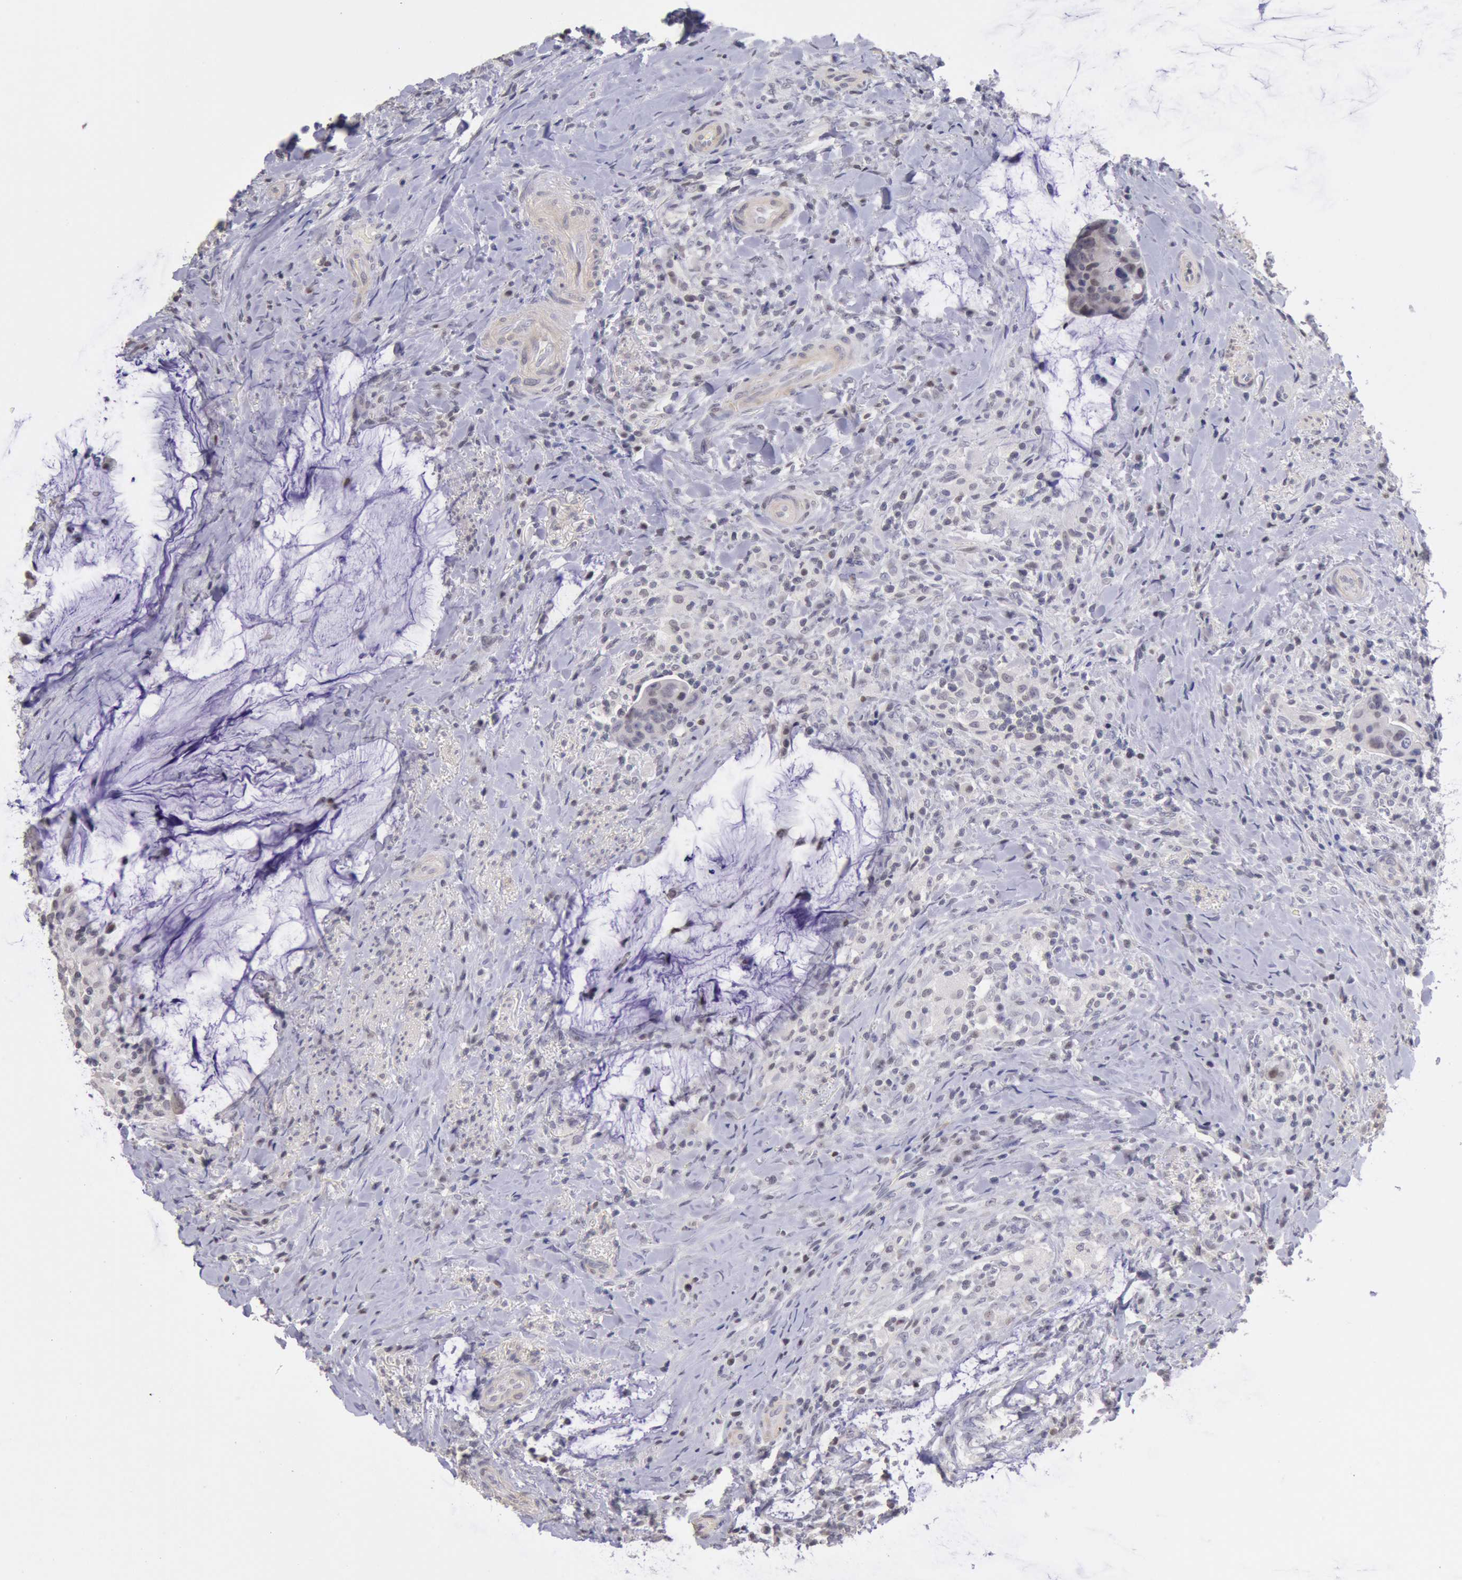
{"staining": {"intensity": "weak", "quantity": "25%-75%", "location": "nuclear"}, "tissue": "colorectal cancer", "cell_type": "Tumor cells", "image_type": "cancer", "snomed": [{"axis": "morphology", "description": "Adenocarcinoma, NOS"}, {"axis": "topography", "description": "Rectum"}], "caption": "Approximately 25%-75% of tumor cells in colorectal cancer reveal weak nuclear protein staining as visualized by brown immunohistochemical staining.", "gene": "MYH7", "patient": {"sex": "female", "age": 71}}